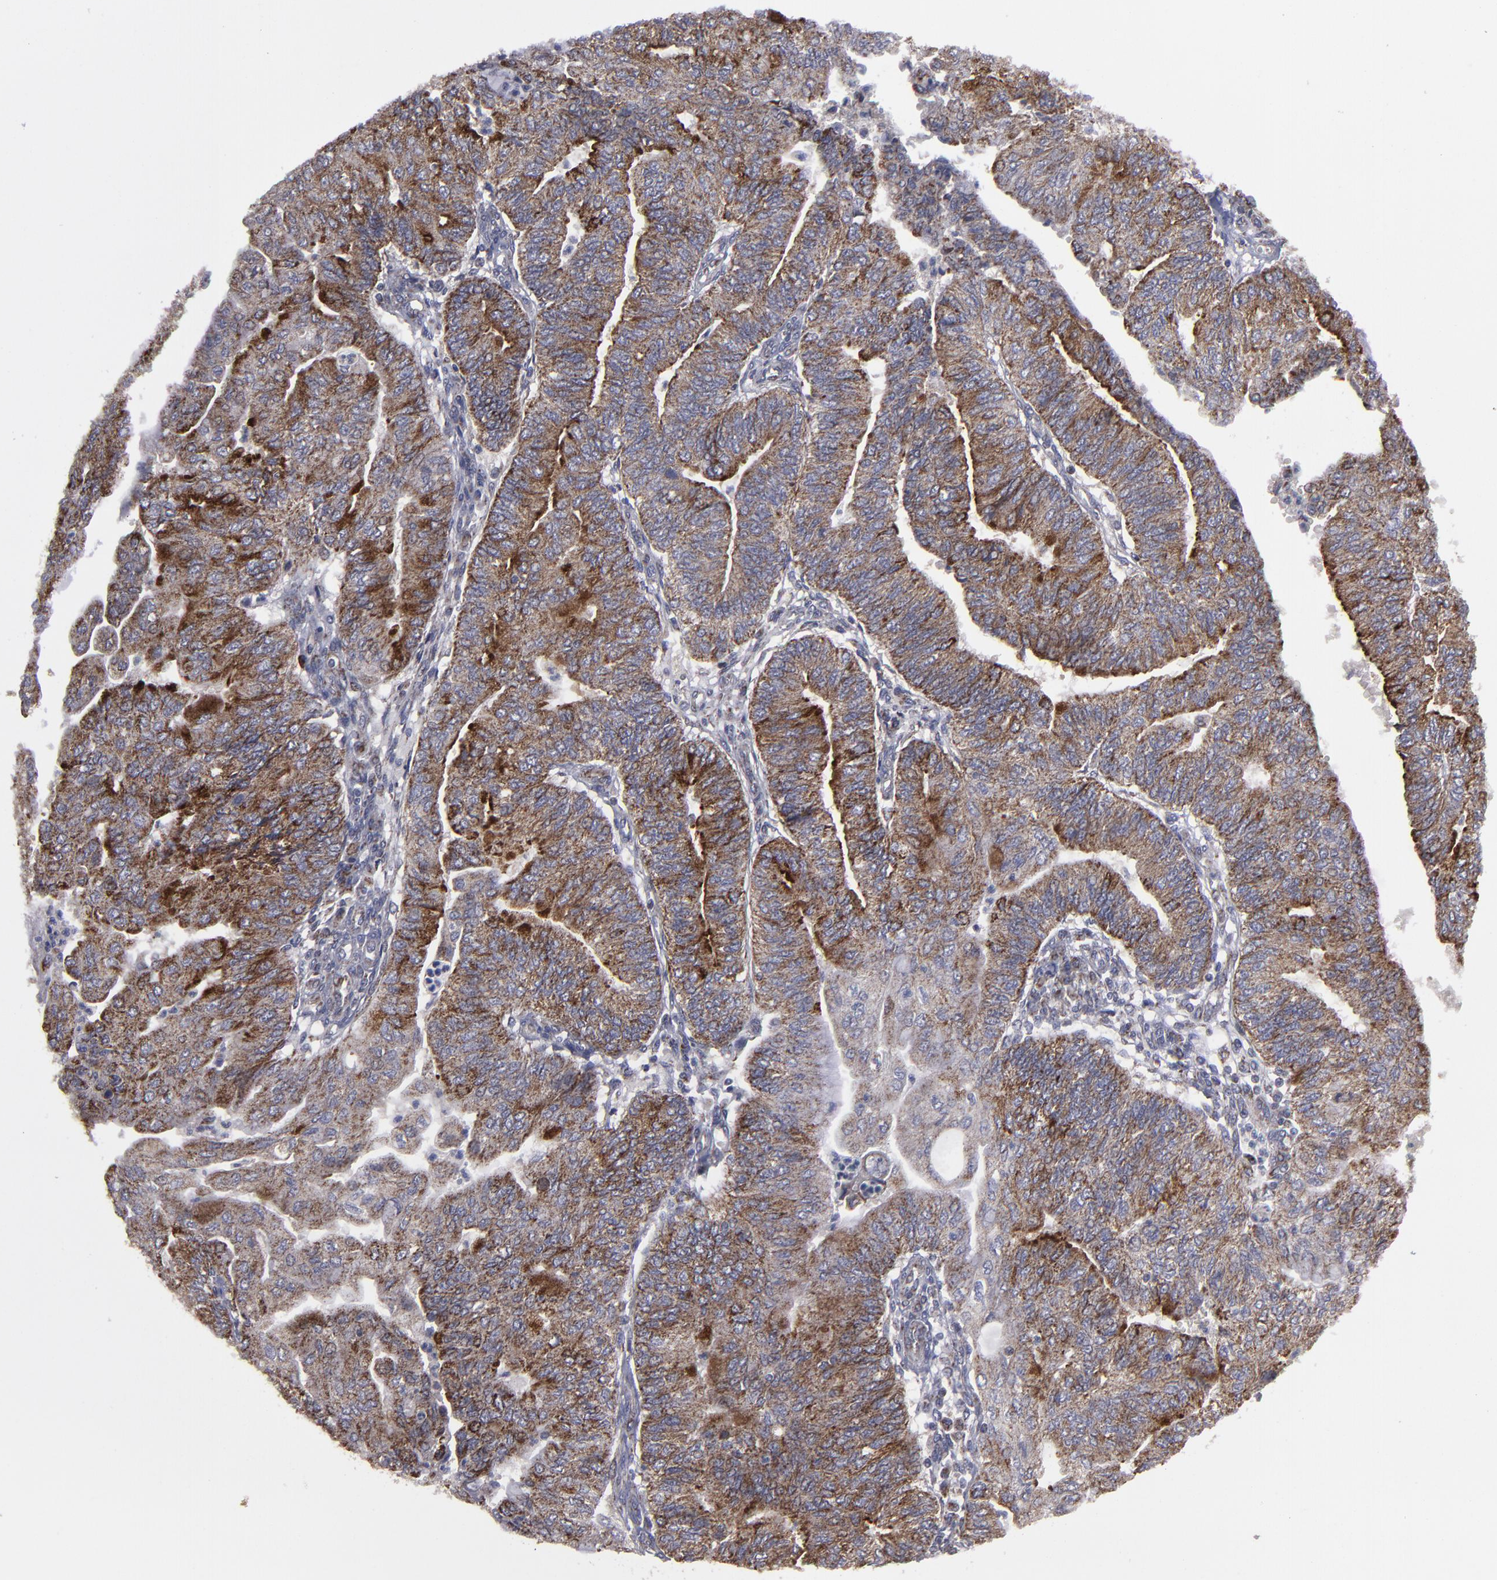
{"staining": {"intensity": "strong", "quantity": ">75%", "location": "cytoplasmic/membranous"}, "tissue": "endometrial cancer", "cell_type": "Tumor cells", "image_type": "cancer", "snomed": [{"axis": "morphology", "description": "Adenocarcinoma, NOS"}, {"axis": "topography", "description": "Endometrium"}], "caption": "Endometrial cancer stained with DAB immunohistochemistry reveals high levels of strong cytoplasmic/membranous staining in approximately >75% of tumor cells.", "gene": "MYOM2", "patient": {"sex": "female", "age": 59}}